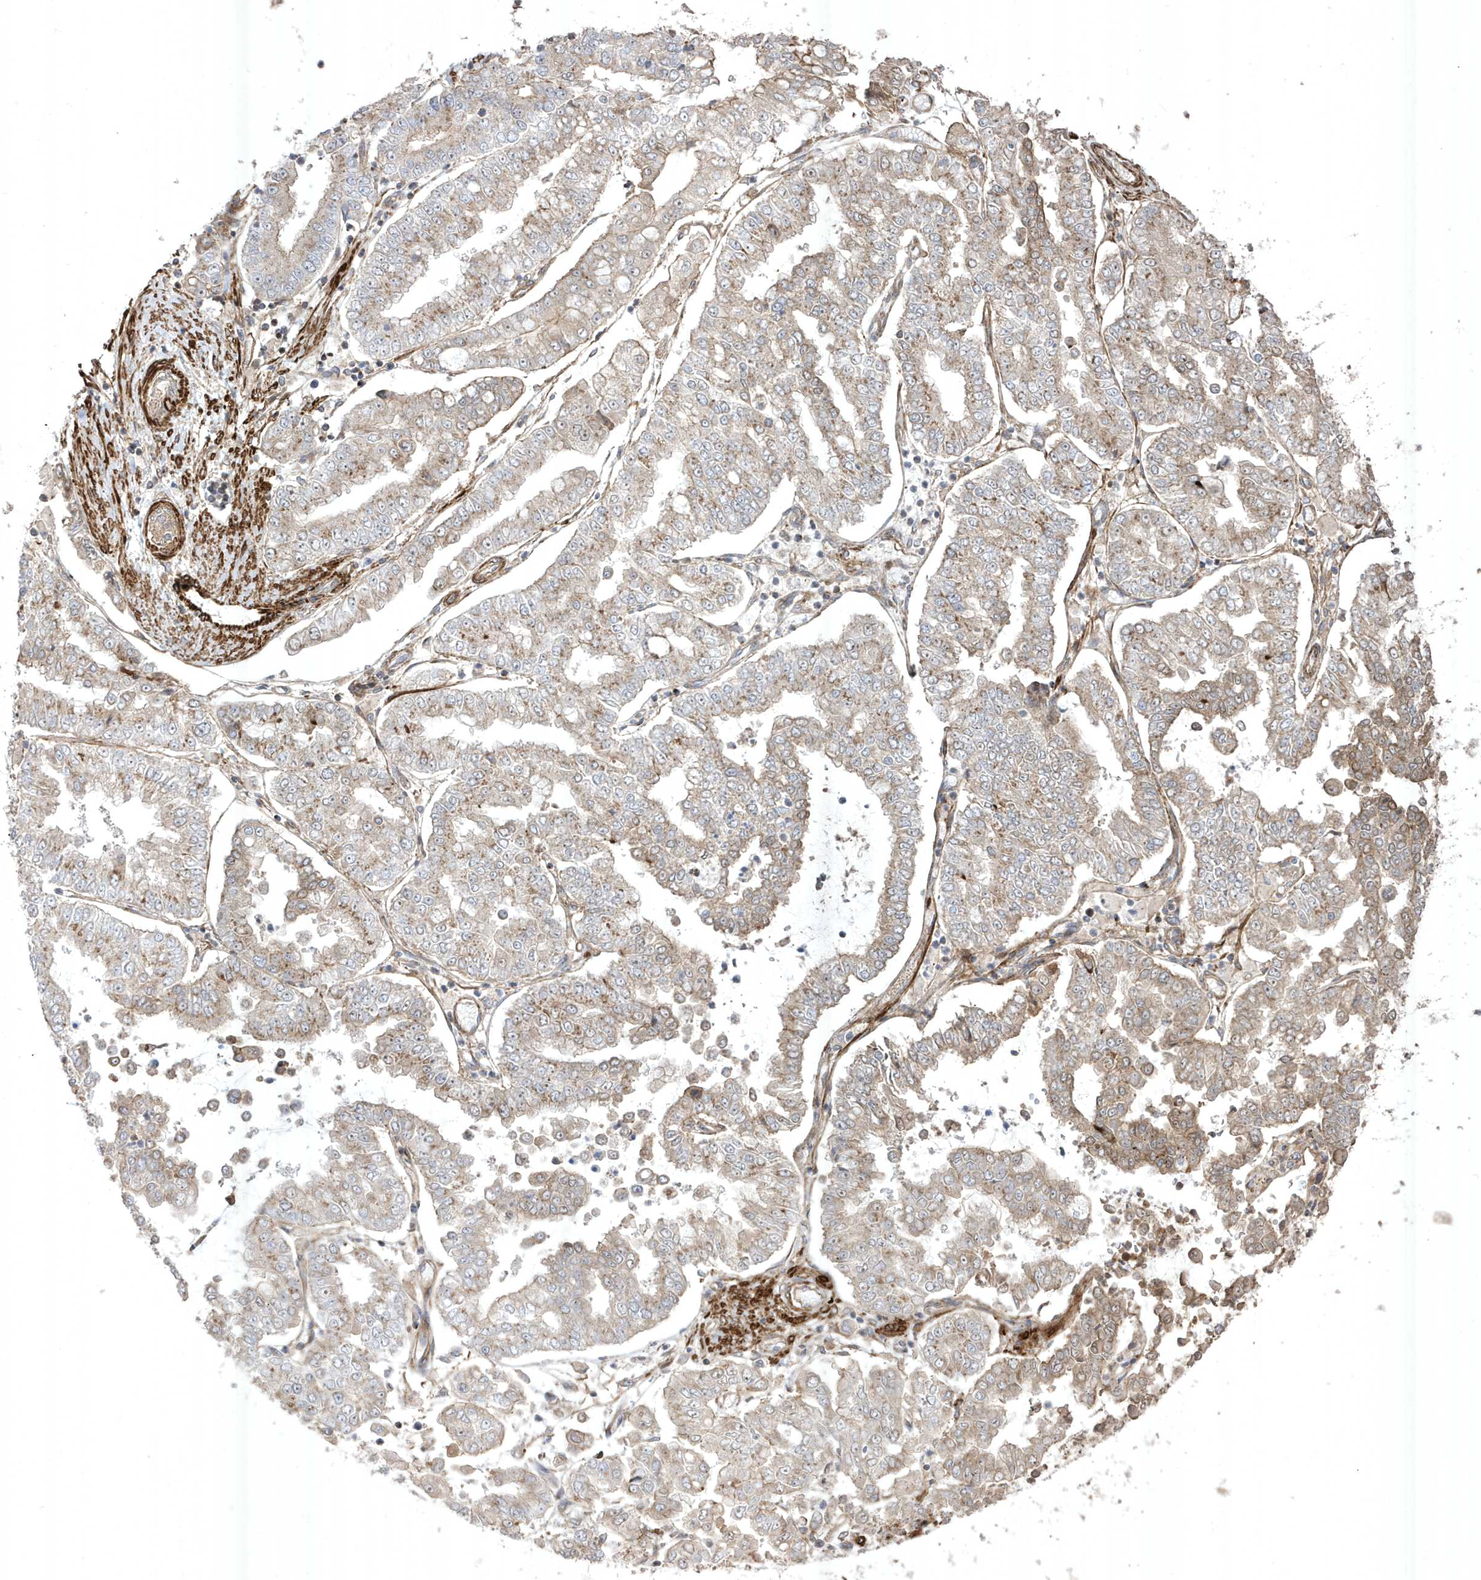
{"staining": {"intensity": "moderate", "quantity": "<25%", "location": "cytoplasmic/membranous"}, "tissue": "stomach cancer", "cell_type": "Tumor cells", "image_type": "cancer", "snomed": [{"axis": "morphology", "description": "Adenocarcinoma, NOS"}, {"axis": "topography", "description": "Stomach"}], "caption": "There is low levels of moderate cytoplasmic/membranous positivity in tumor cells of stomach cancer, as demonstrated by immunohistochemical staining (brown color).", "gene": "CETN3", "patient": {"sex": "male", "age": 76}}